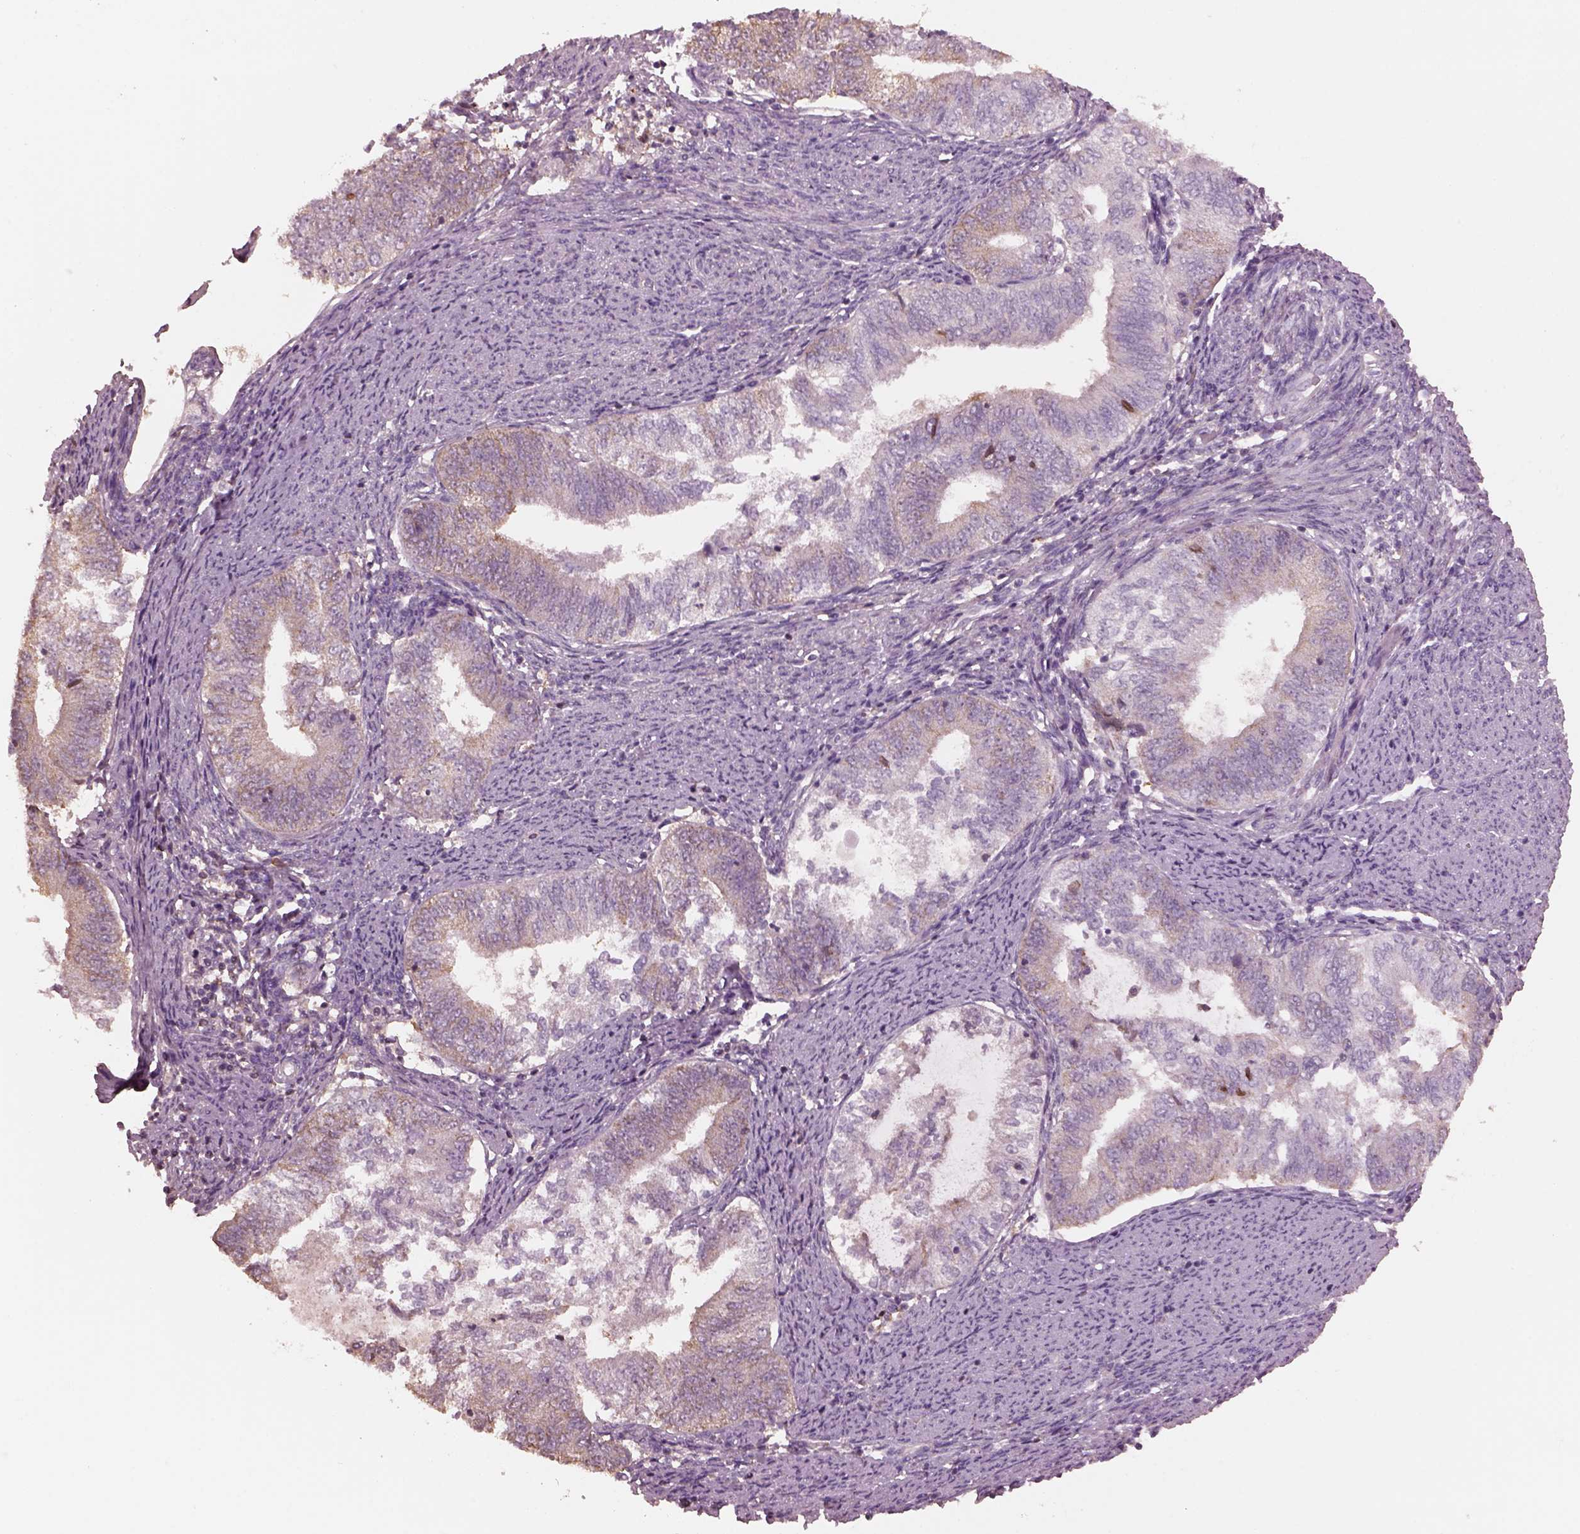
{"staining": {"intensity": "negative", "quantity": "none", "location": "none"}, "tissue": "endometrial cancer", "cell_type": "Tumor cells", "image_type": "cancer", "snomed": [{"axis": "morphology", "description": "Adenocarcinoma, NOS"}, {"axis": "topography", "description": "Endometrium"}], "caption": "Photomicrograph shows no significant protein staining in tumor cells of endometrial adenocarcinoma.", "gene": "SRI", "patient": {"sex": "female", "age": 65}}